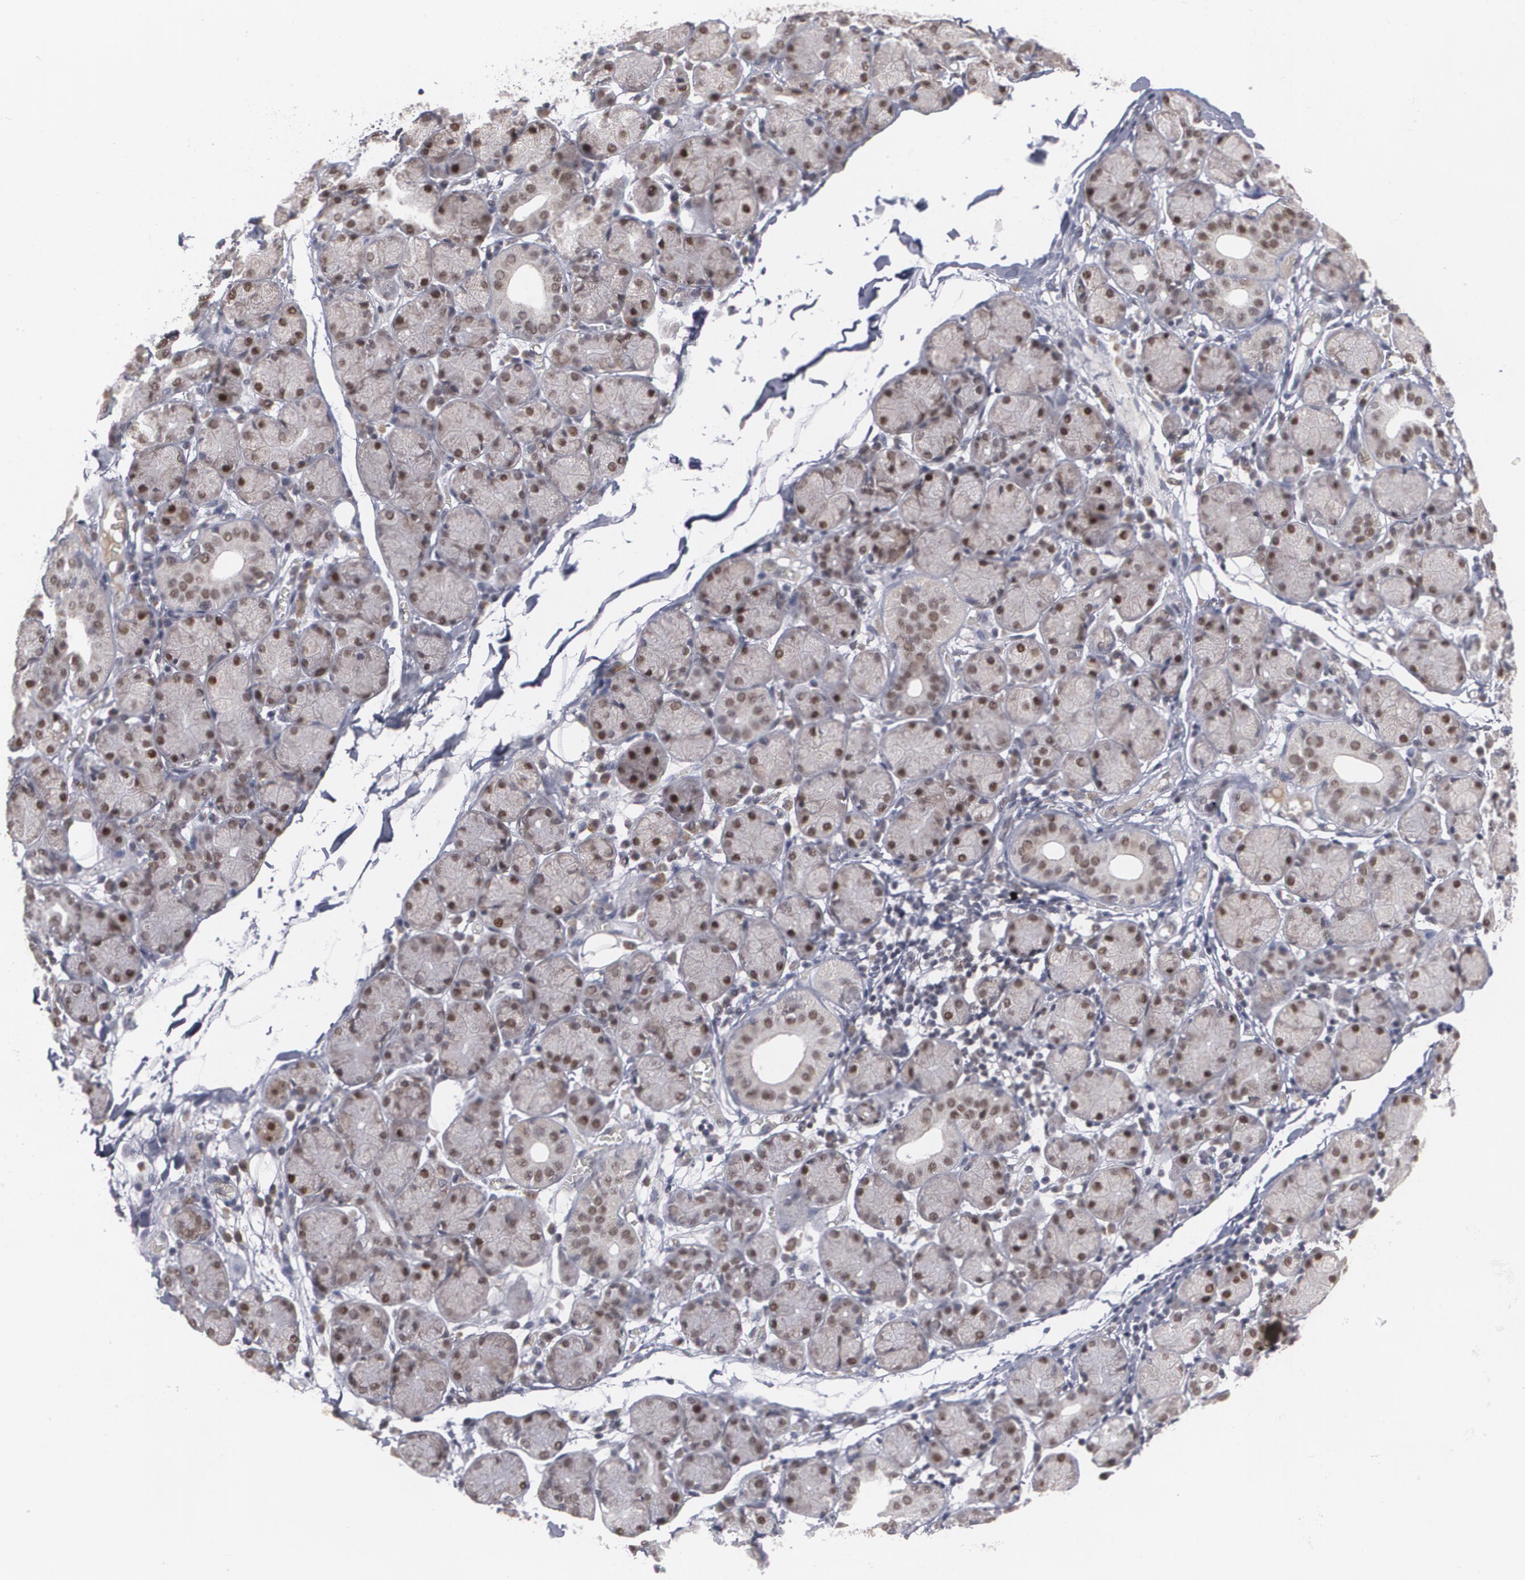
{"staining": {"intensity": "moderate", "quantity": "25%-75%", "location": "cytoplasmic/membranous,nuclear"}, "tissue": "salivary gland", "cell_type": "Glandular cells", "image_type": "normal", "snomed": [{"axis": "morphology", "description": "Normal tissue, NOS"}, {"axis": "topography", "description": "Salivary gland"}], "caption": "Salivary gland stained for a protein (brown) demonstrates moderate cytoplasmic/membranous,nuclear positive expression in approximately 25%-75% of glandular cells.", "gene": "INTS6L", "patient": {"sex": "female", "age": 24}}